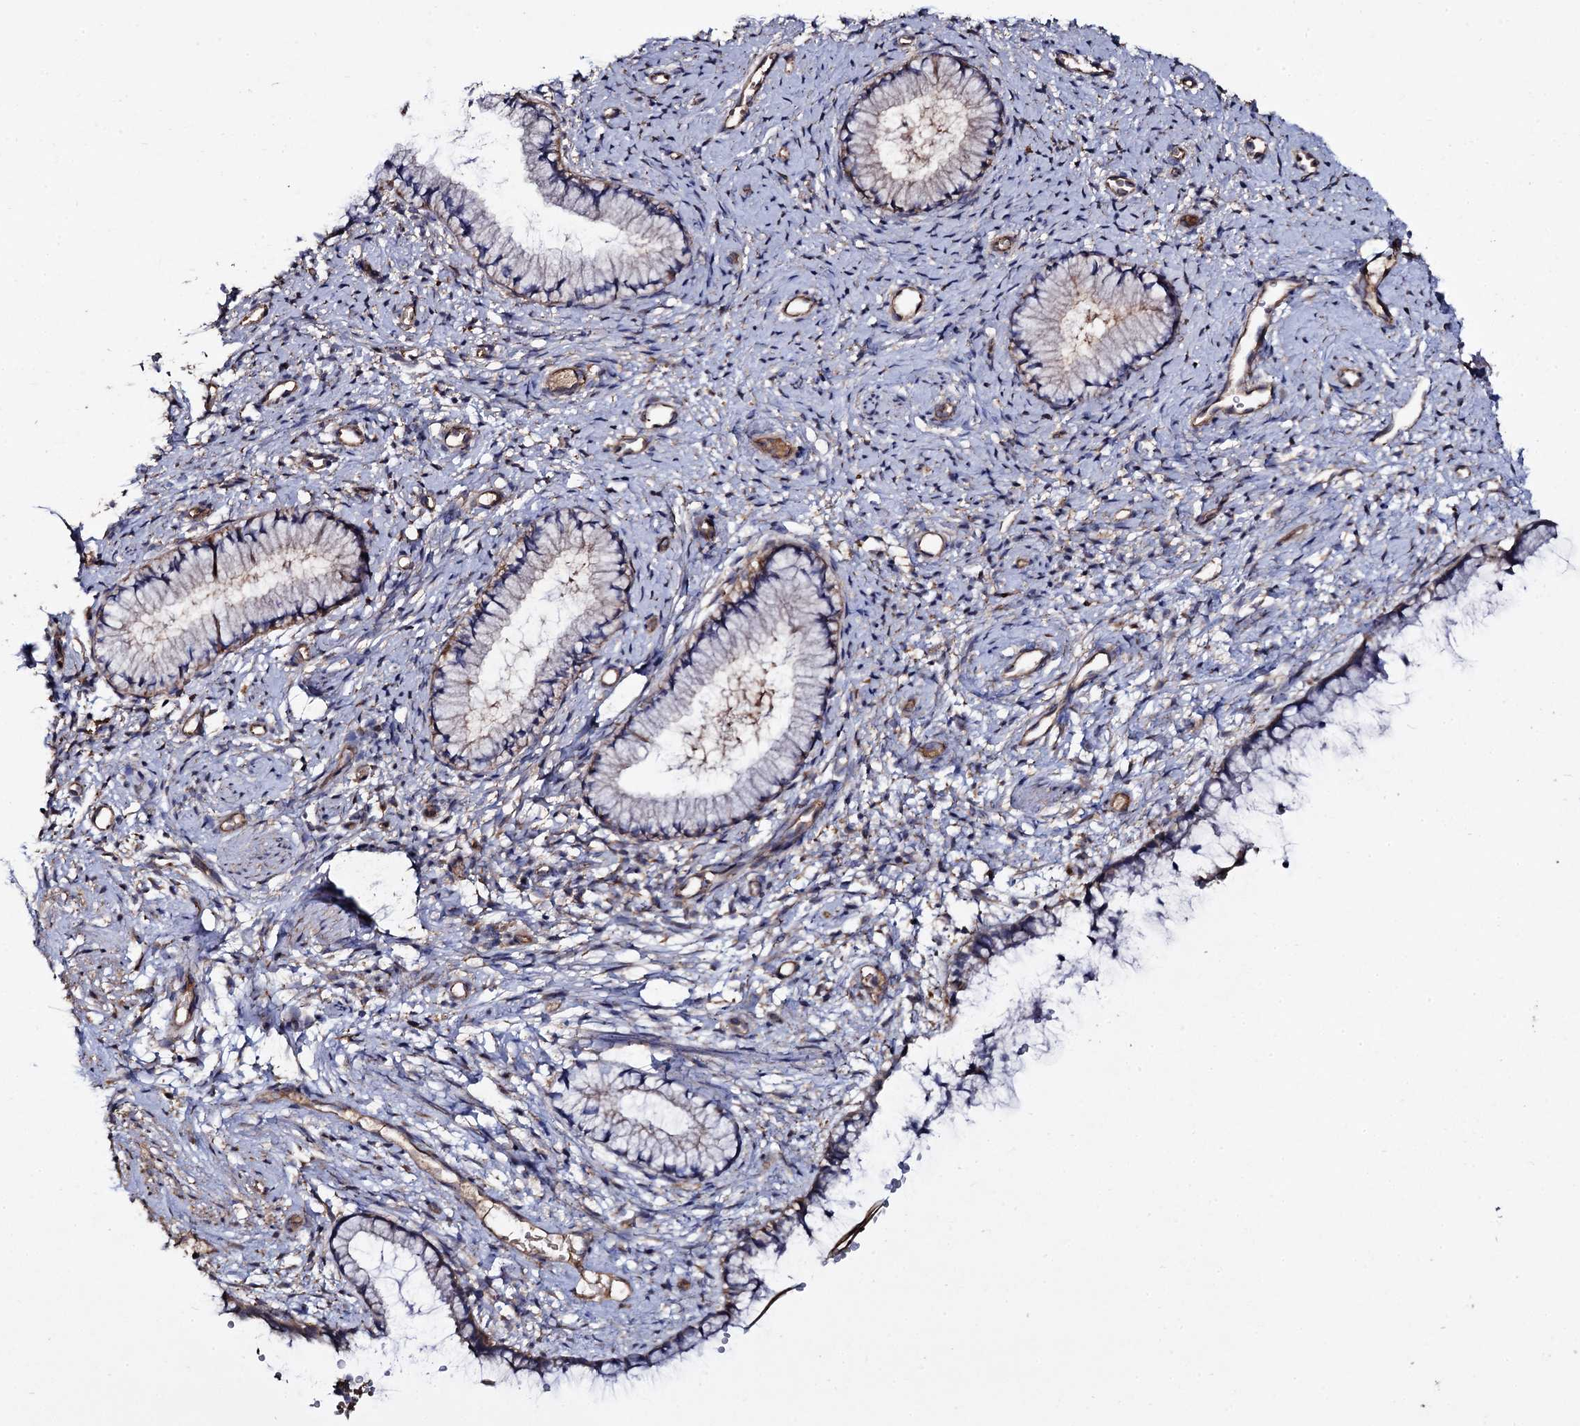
{"staining": {"intensity": "moderate", "quantity": "25%-75%", "location": "cytoplasmic/membranous"}, "tissue": "cervix", "cell_type": "Glandular cells", "image_type": "normal", "snomed": [{"axis": "morphology", "description": "Normal tissue, NOS"}, {"axis": "topography", "description": "Cervix"}], "caption": "Normal cervix reveals moderate cytoplasmic/membranous positivity in about 25%-75% of glandular cells, visualized by immunohistochemistry.", "gene": "TTC23", "patient": {"sex": "female", "age": 57}}